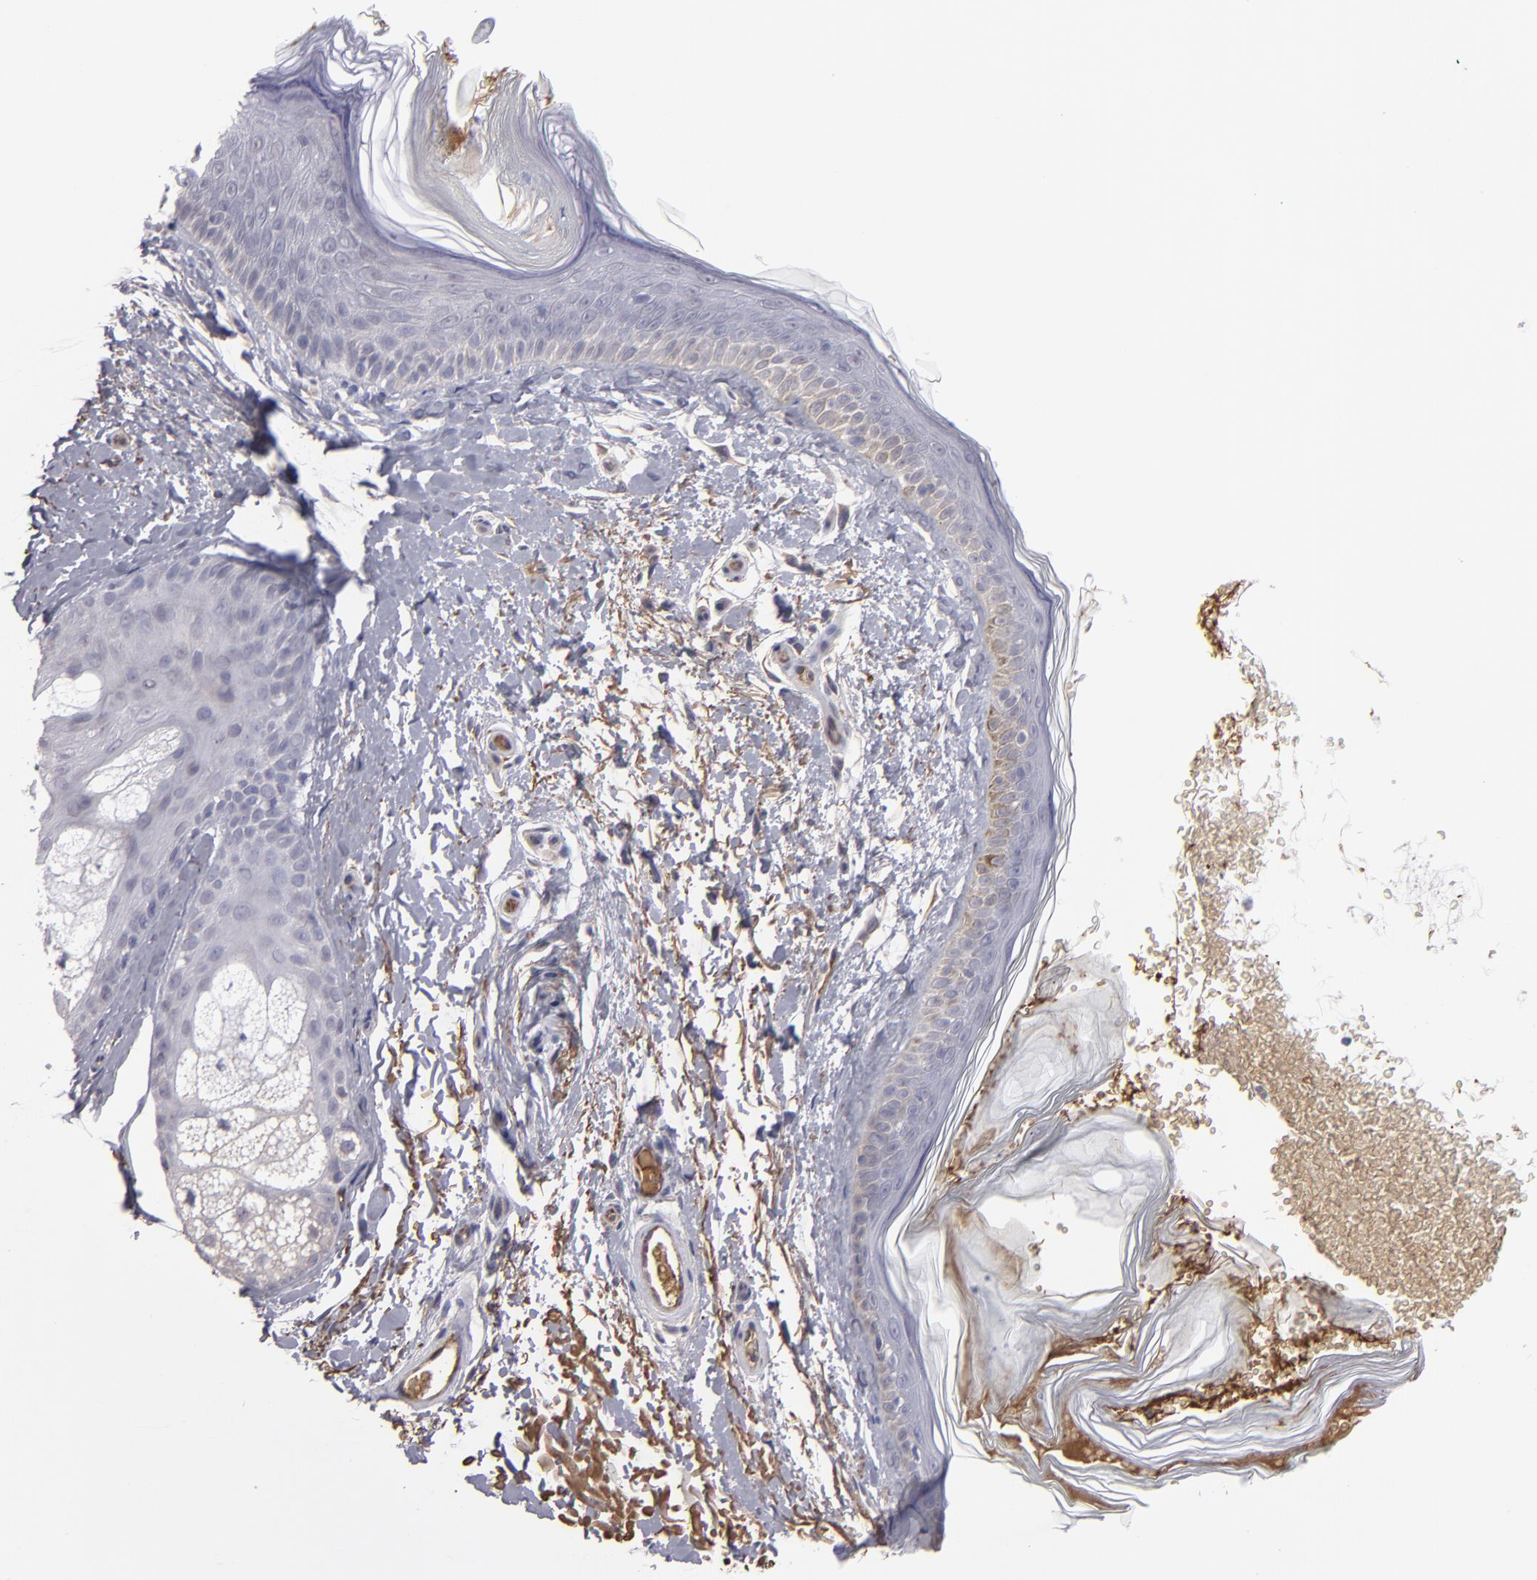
{"staining": {"intensity": "negative", "quantity": "none", "location": "none"}, "tissue": "skin", "cell_type": "Fibroblasts", "image_type": "normal", "snomed": [{"axis": "morphology", "description": "Normal tissue, NOS"}, {"axis": "topography", "description": "Skin"}], "caption": "The micrograph exhibits no staining of fibroblasts in benign skin. The staining was performed using DAB to visualize the protein expression in brown, while the nuclei were stained in blue with hematoxylin (Magnification: 20x).", "gene": "ITIH4", "patient": {"sex": "male", "age": 63}}